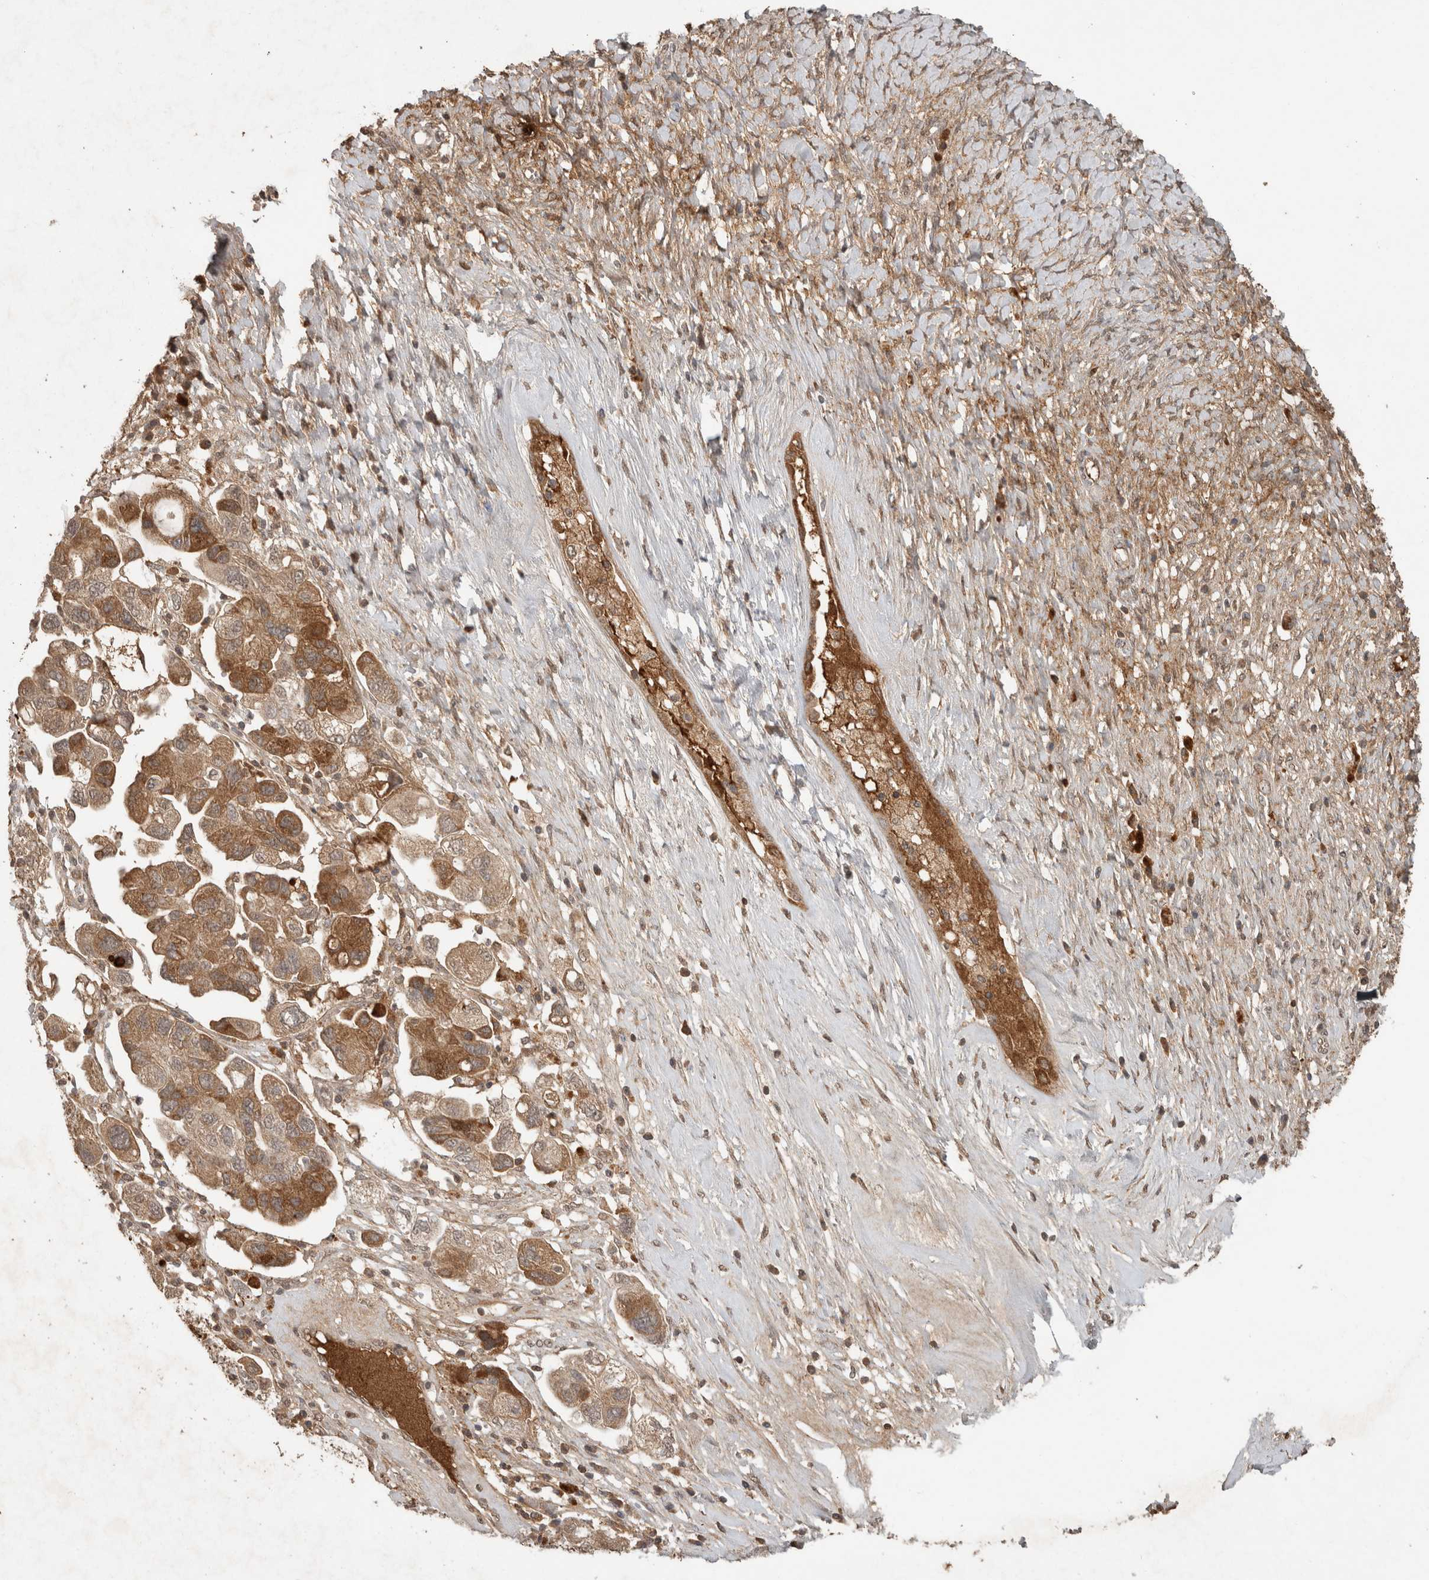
{"staining": {"intensity": "moderate", "quantity": ">75%", "location": "cytoplasmic/membranous"}, "tissue": "ovarian cancer", "cell_type": "Tumor cells", "image_type": "cancer", "snomed": [{"axis": "morphology", "description": "Carcinoma, NOS"}, {"axis": "morphology", "description": "Cystadenocarcinoma, serous, NOS"}, {"axis": "topography", "description": "Ovary"}], "caption": "Immunohistochemical staining of human serous cystadenocarcinoma (ovarian) exhibits moderate cytoplasmic/membranous protein staining in approximately >75% of tumor cells.", "gene": "FAM3A", "patient": {"sex": "female", "age": 69}}